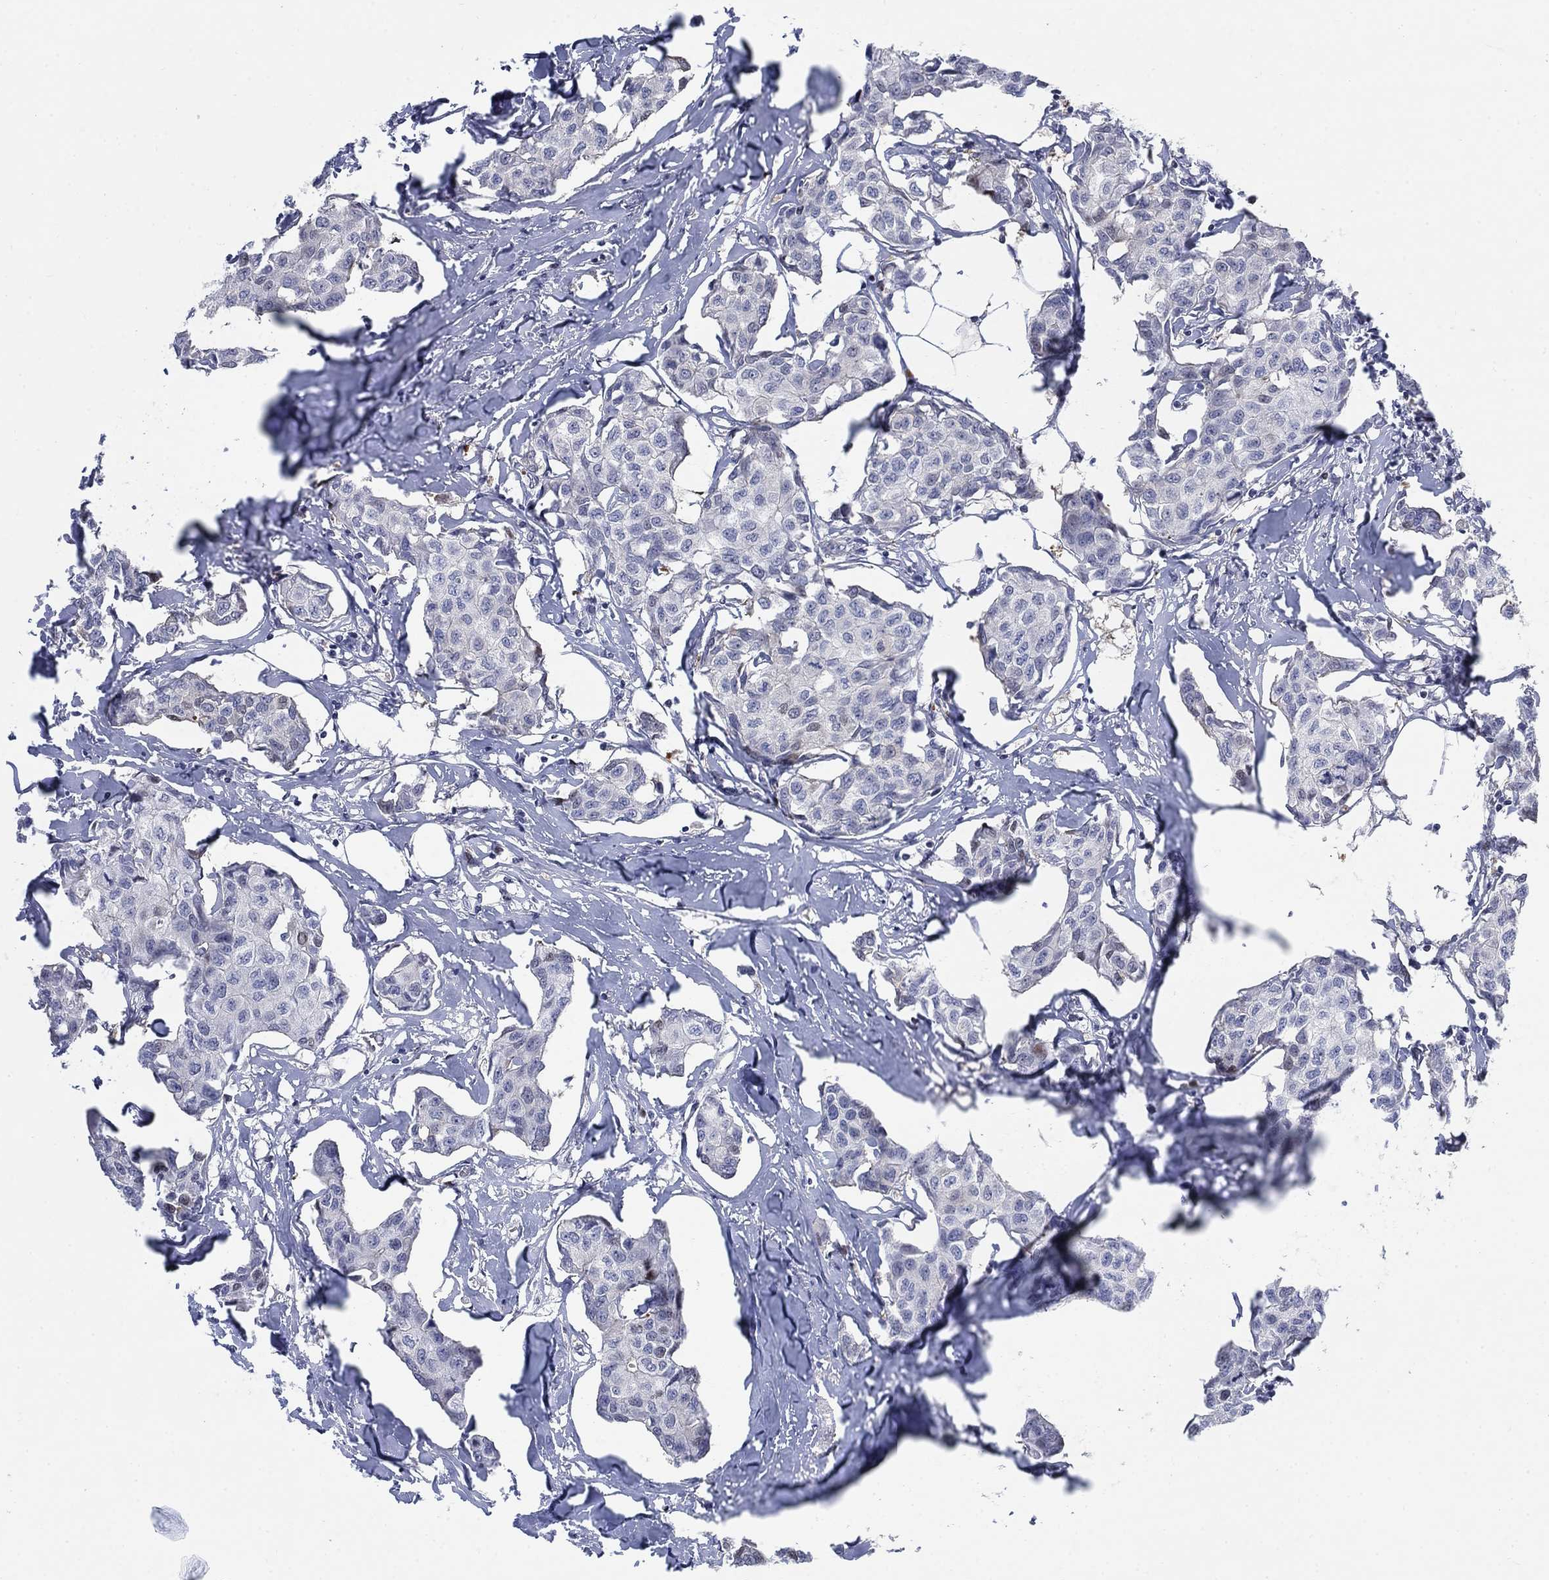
{"staining": {"intensity": "negative", "quantity": "none", "location": "none"}, "tissue": "breast cancer", "cell_type": "Tumor cells", "image_type": "cancer", "snomed": [{"axis": "morphology", "description": "Duct carcinoma"}, {"axis": "topography", "description": "Breast"}], "caption": "IHC image of neoplastic tissue: breast cancer stained with DAB (3,3'-diaminobenzidine) shows no significant protein expression in tumor cells. (Stains: DAB (3,3'-diaminobenzidine) IHC with hematoxylin counter stain, Microscopy: brightfield microscopy at high magnification).", "gene": "MYO3A", "patient": {"sex": "female", "age": 80}}